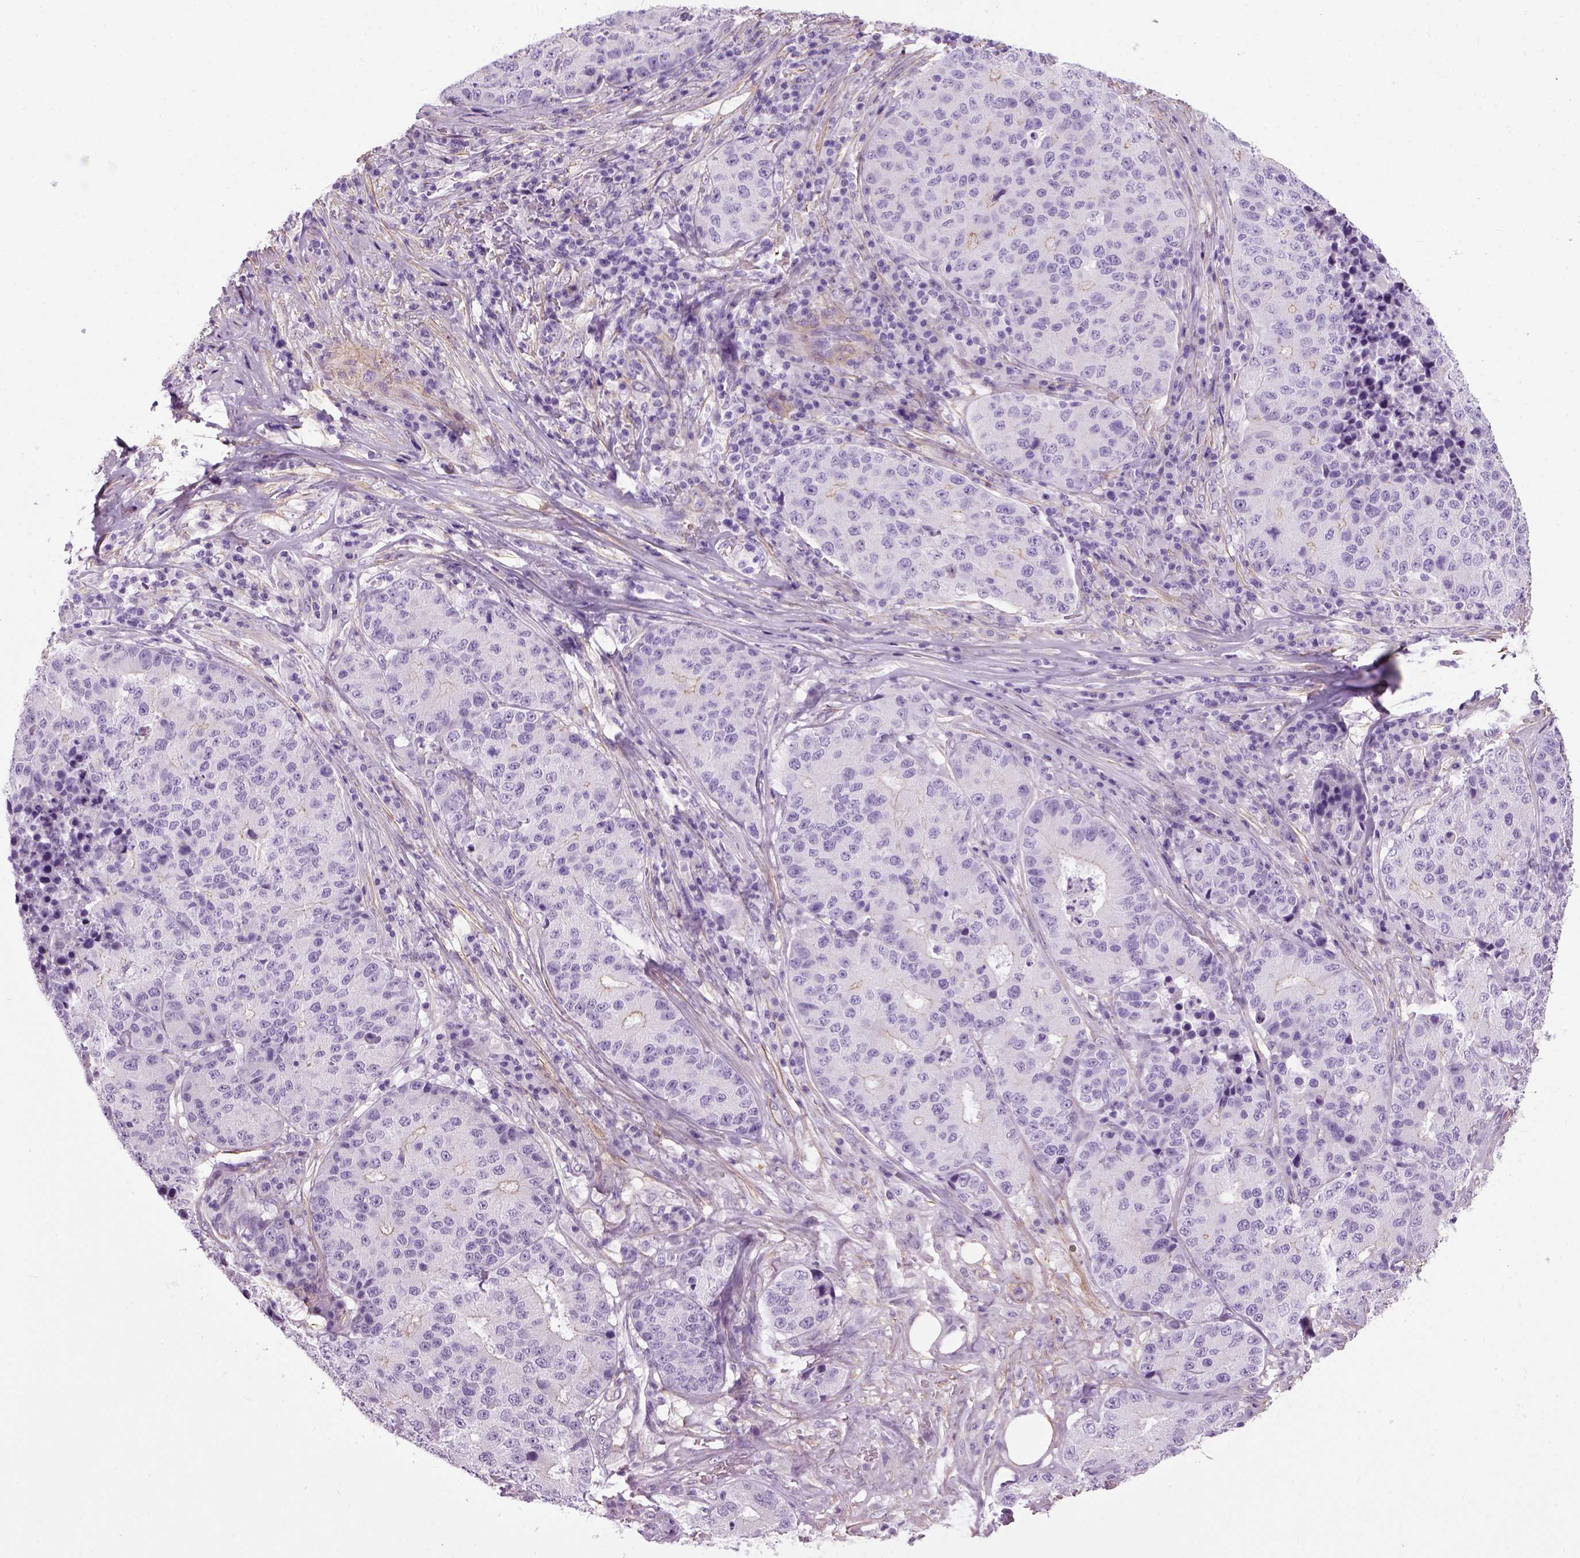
{"staining": {"intensity": "negative", "quantity": "none", "location": "none"}, "tissue": "stomach cancer", "cell_type": "Tumor cells", "image_type": "cancer", "snomed": [{"axis": "morphology", "description": "Adenocarcinoma, NOS"}, {"axis": "topography", "description": "Stomach"}], "caption": "Immunohistochemistry histopathology image of stomach cancer (adenocarcinoma) stained for a protein (brown), which demonstrates no positivity in tumor cells.", "gene": "FAM161A", "patient": {"sex": "male", "age": 71}}